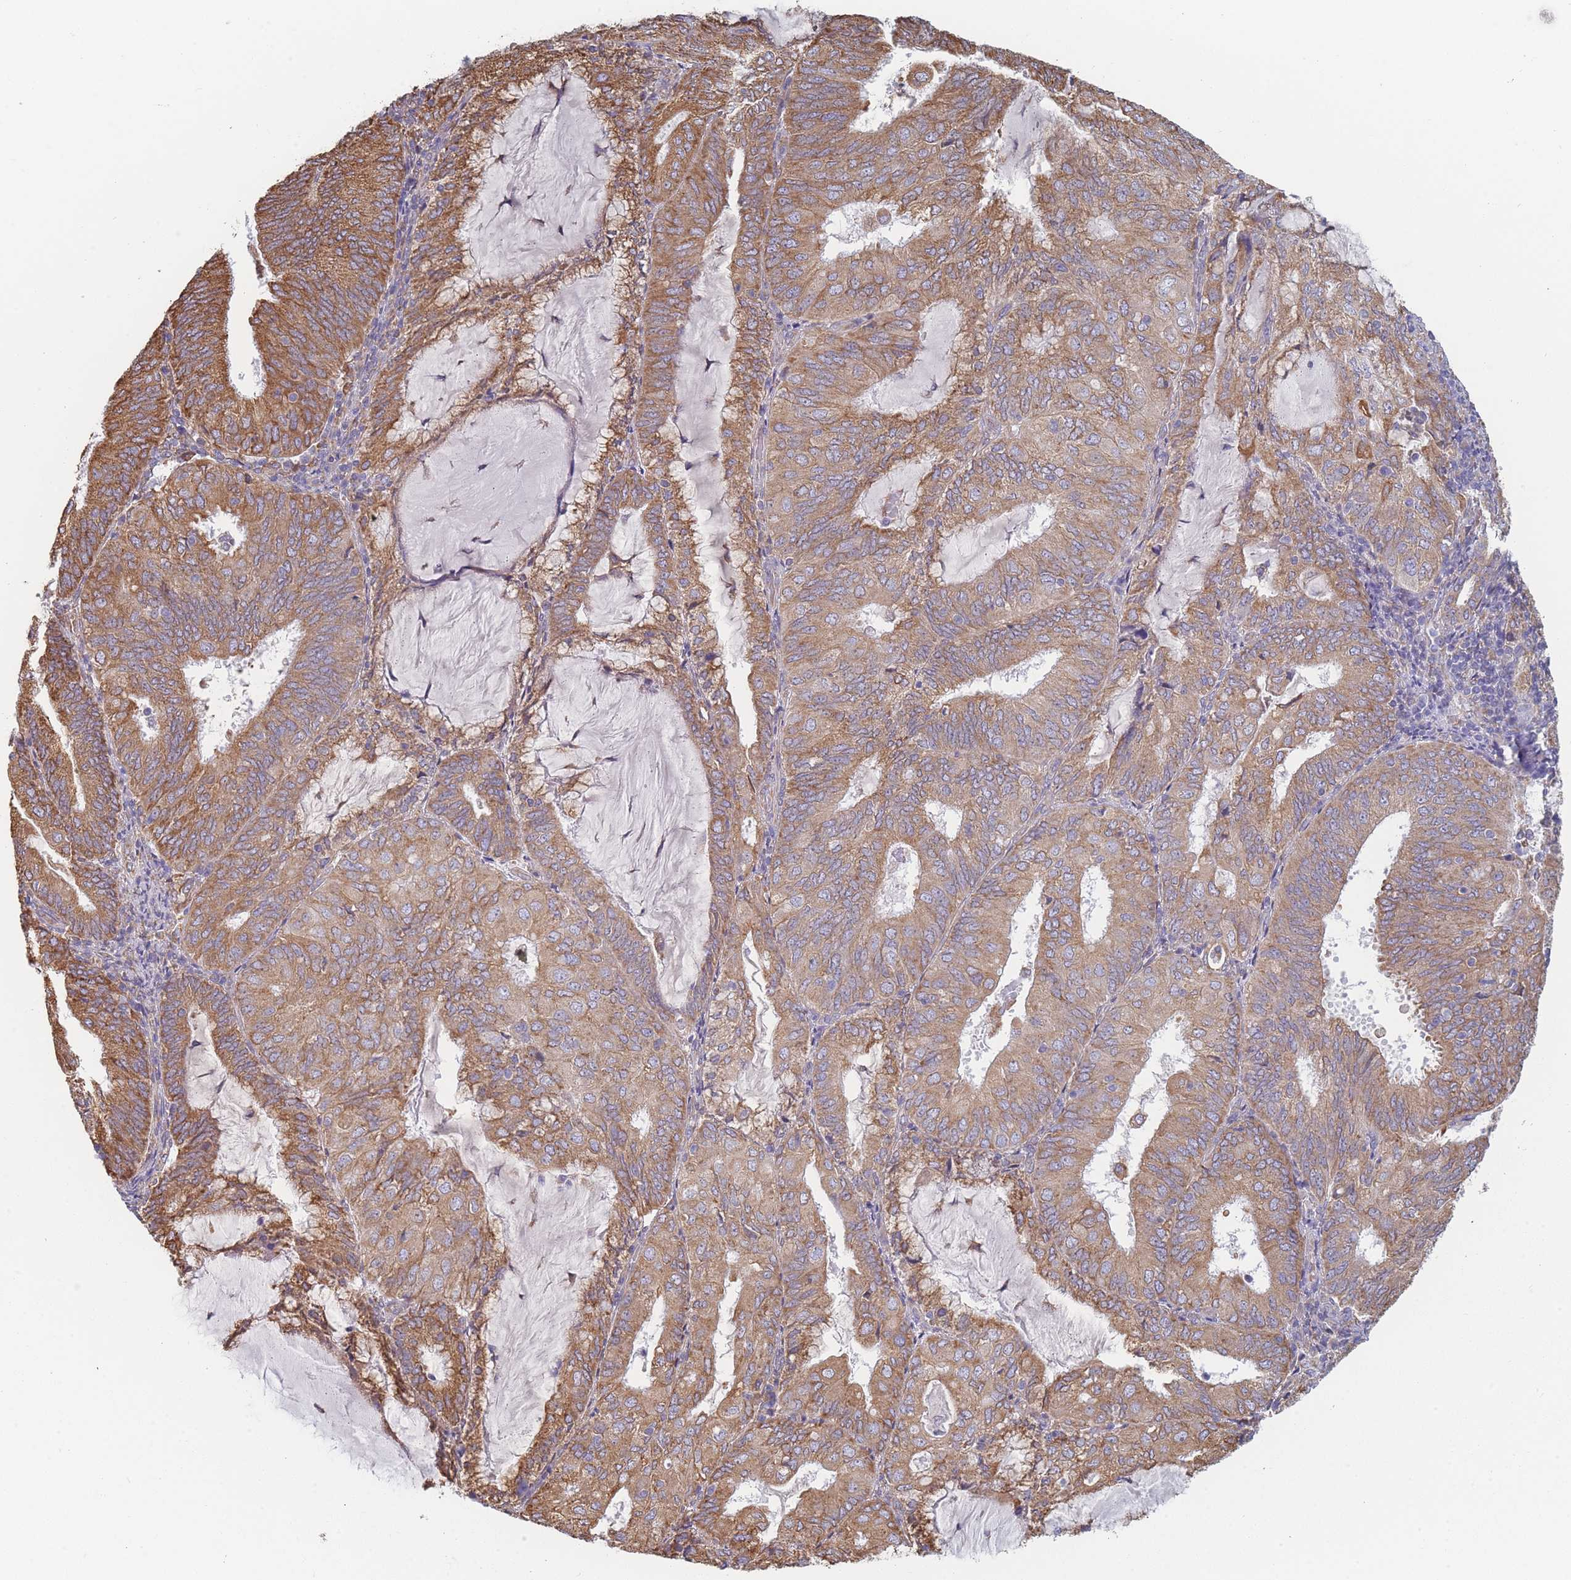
{"staining": {"intensity": "moderate", "quantity": ">75%", "location": "cytoplasmic/membranous"}, "tissue": "endometrial cancer", "cell_type": "Tumor cells", "image_type": "cancer", "snomed": [{"axis": "morphology", "description": "Adenocarcinoma, NOS"}, {"axis": "topography", "description": "Endometrium"}], "caption": "The image displays a brown stain indicating the presence of a protein in the cytoplasmic/membranous of tumor cells in adenocarcinoma (endometrial). Using DAB (3,3'-diaminobenzidine) (brown) and hematoxylin (blue) stains, captured at high magnification using brightfield microscopy.", "gene": "OR7C2", "patient": {"sex": "female", "age": 81}}